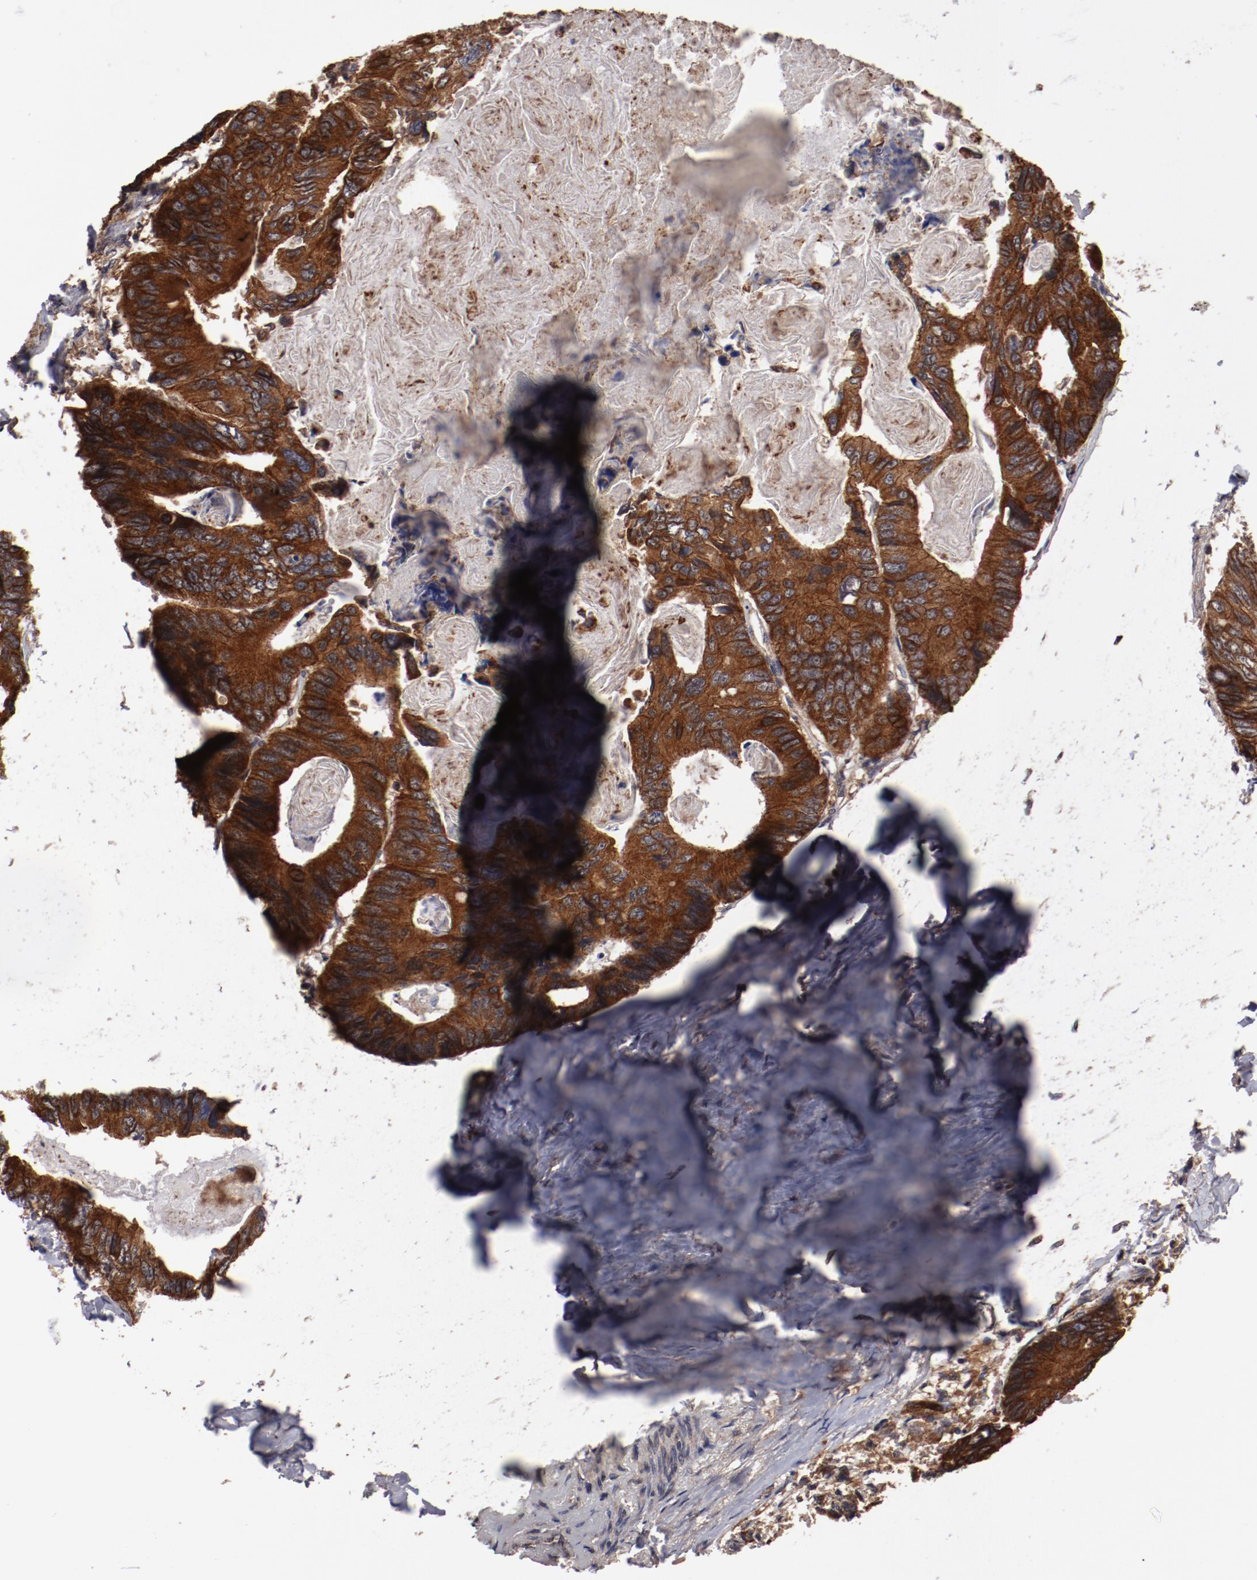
{"staining": {"intensity": "strong", "quantity": ">75%", "location": "cytoplasmic/membranous"}, "tissue": "colorectal cancer", "cell_type": "Tumor cells", "image_type": "cancer", "snomed": [{"axis": "morphology", "description": "Adenocarcinoma, NOS"}, {"axis": "topography", "description": "Colon"}], "caption": "Immunohistochemical staining of colorectal adenocarcinoma displays high levels of strong cytoplasmic/membranous expression in approximately >75% of tumor cells. (DAB (3,3'-diaminobenzidine) IHC with brightfield microscopy, high magnification).", "gene": "RPS6KA6", "patient": {"sex": "female", "age": 55}}